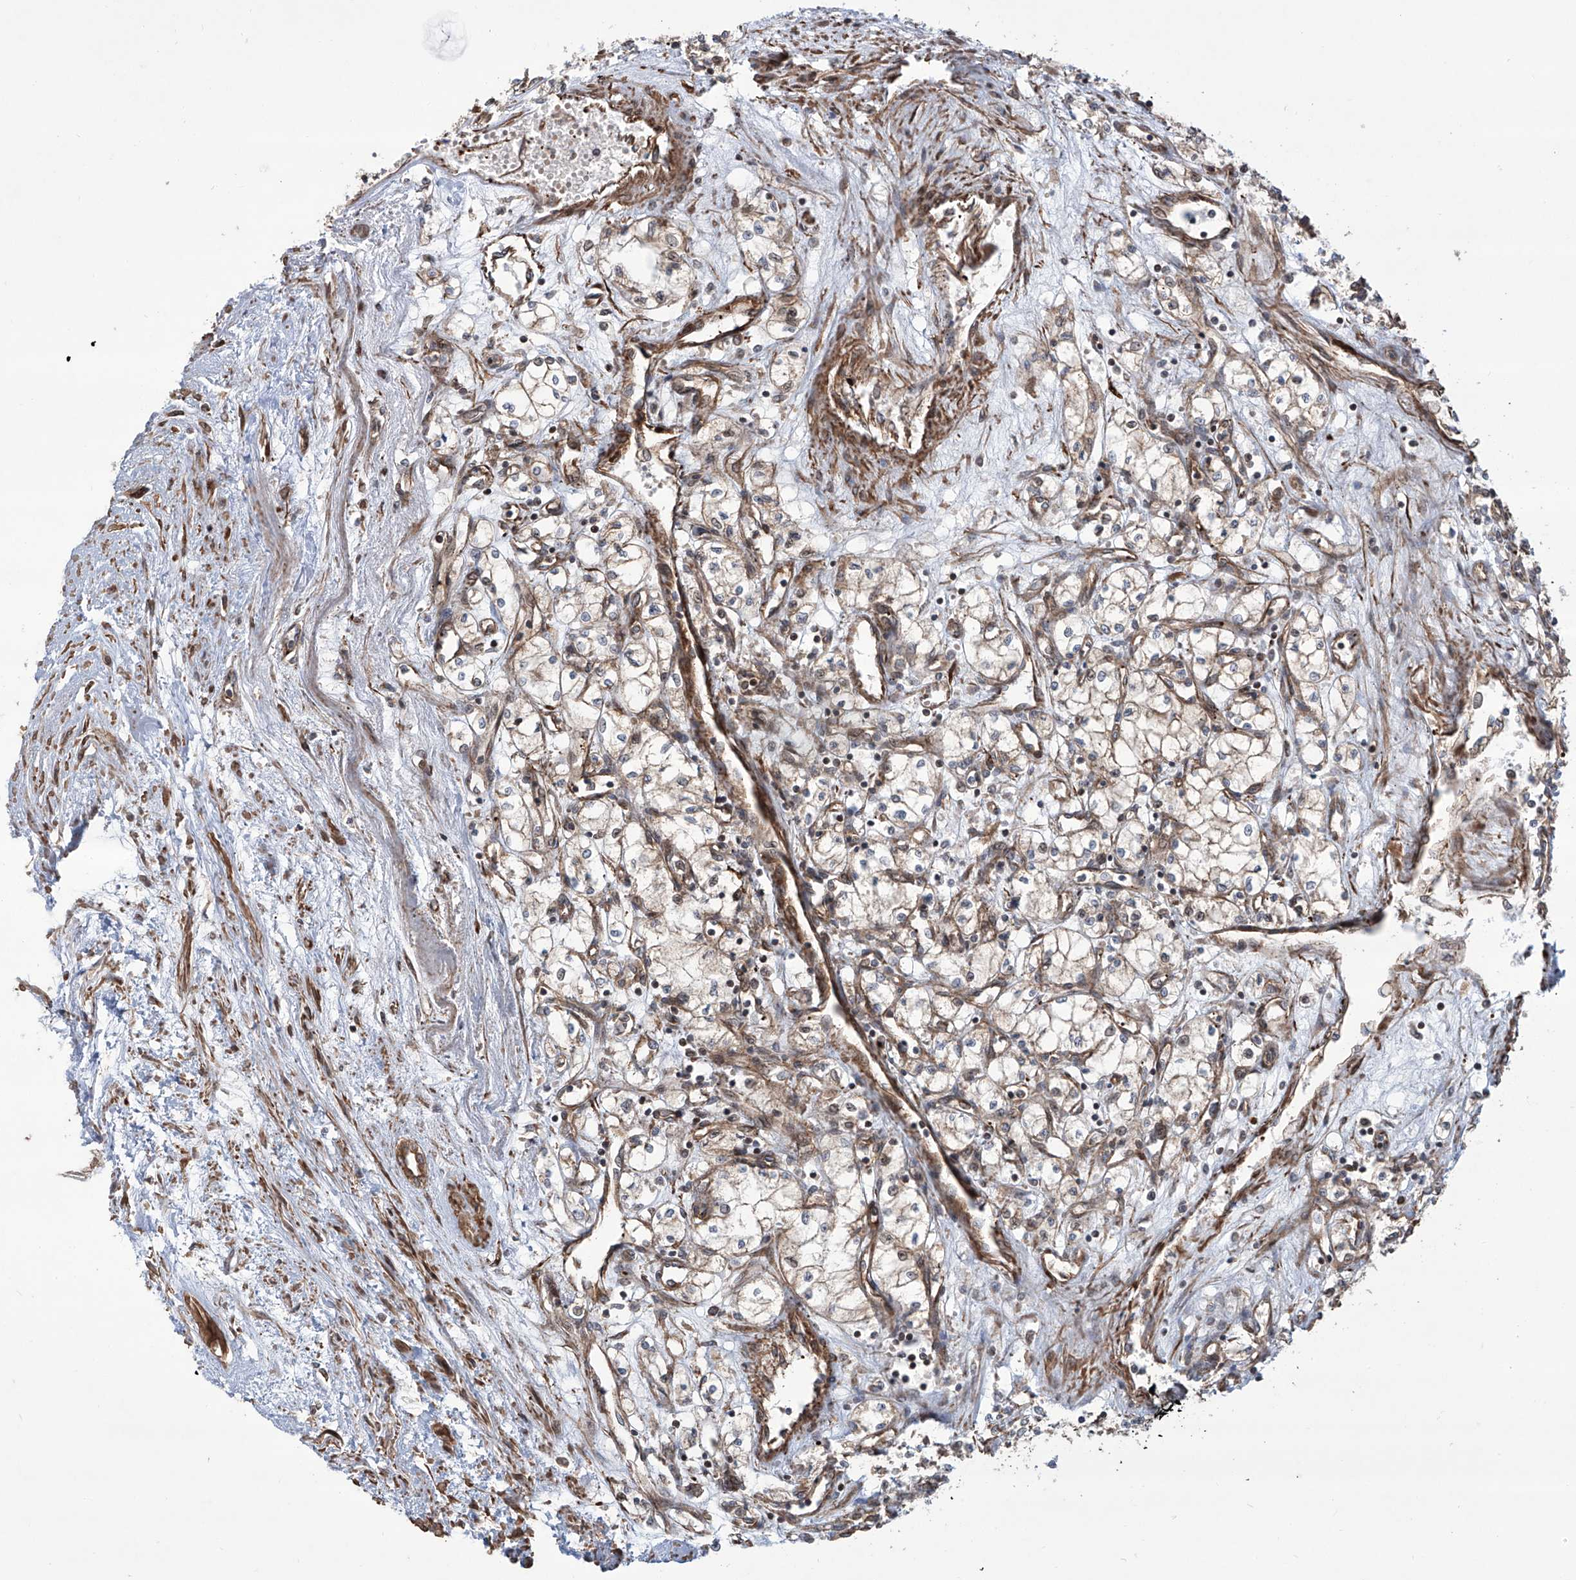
{"staining": {"intensity": "moderate", "quantity": "25%-75%", "location": "cytoplasmic/membranous"}, "tissue": "renal cancer", "cell_type": "Tumor cells", "image_type": "cancer", "snomed": [{"axis": "morphology", "description": "Adenocarcinoma, NOS"}, {"axis": "topography", "description": "Kidney"}], "caption": "Human renal adenocarcinoma stained with a brown dye shows moderate cytoplasmic/membranous positive staining in about 25%-75% of tumor cells.", "gene": "APAF1", "patient": {"sex": "male", "age": 59}}